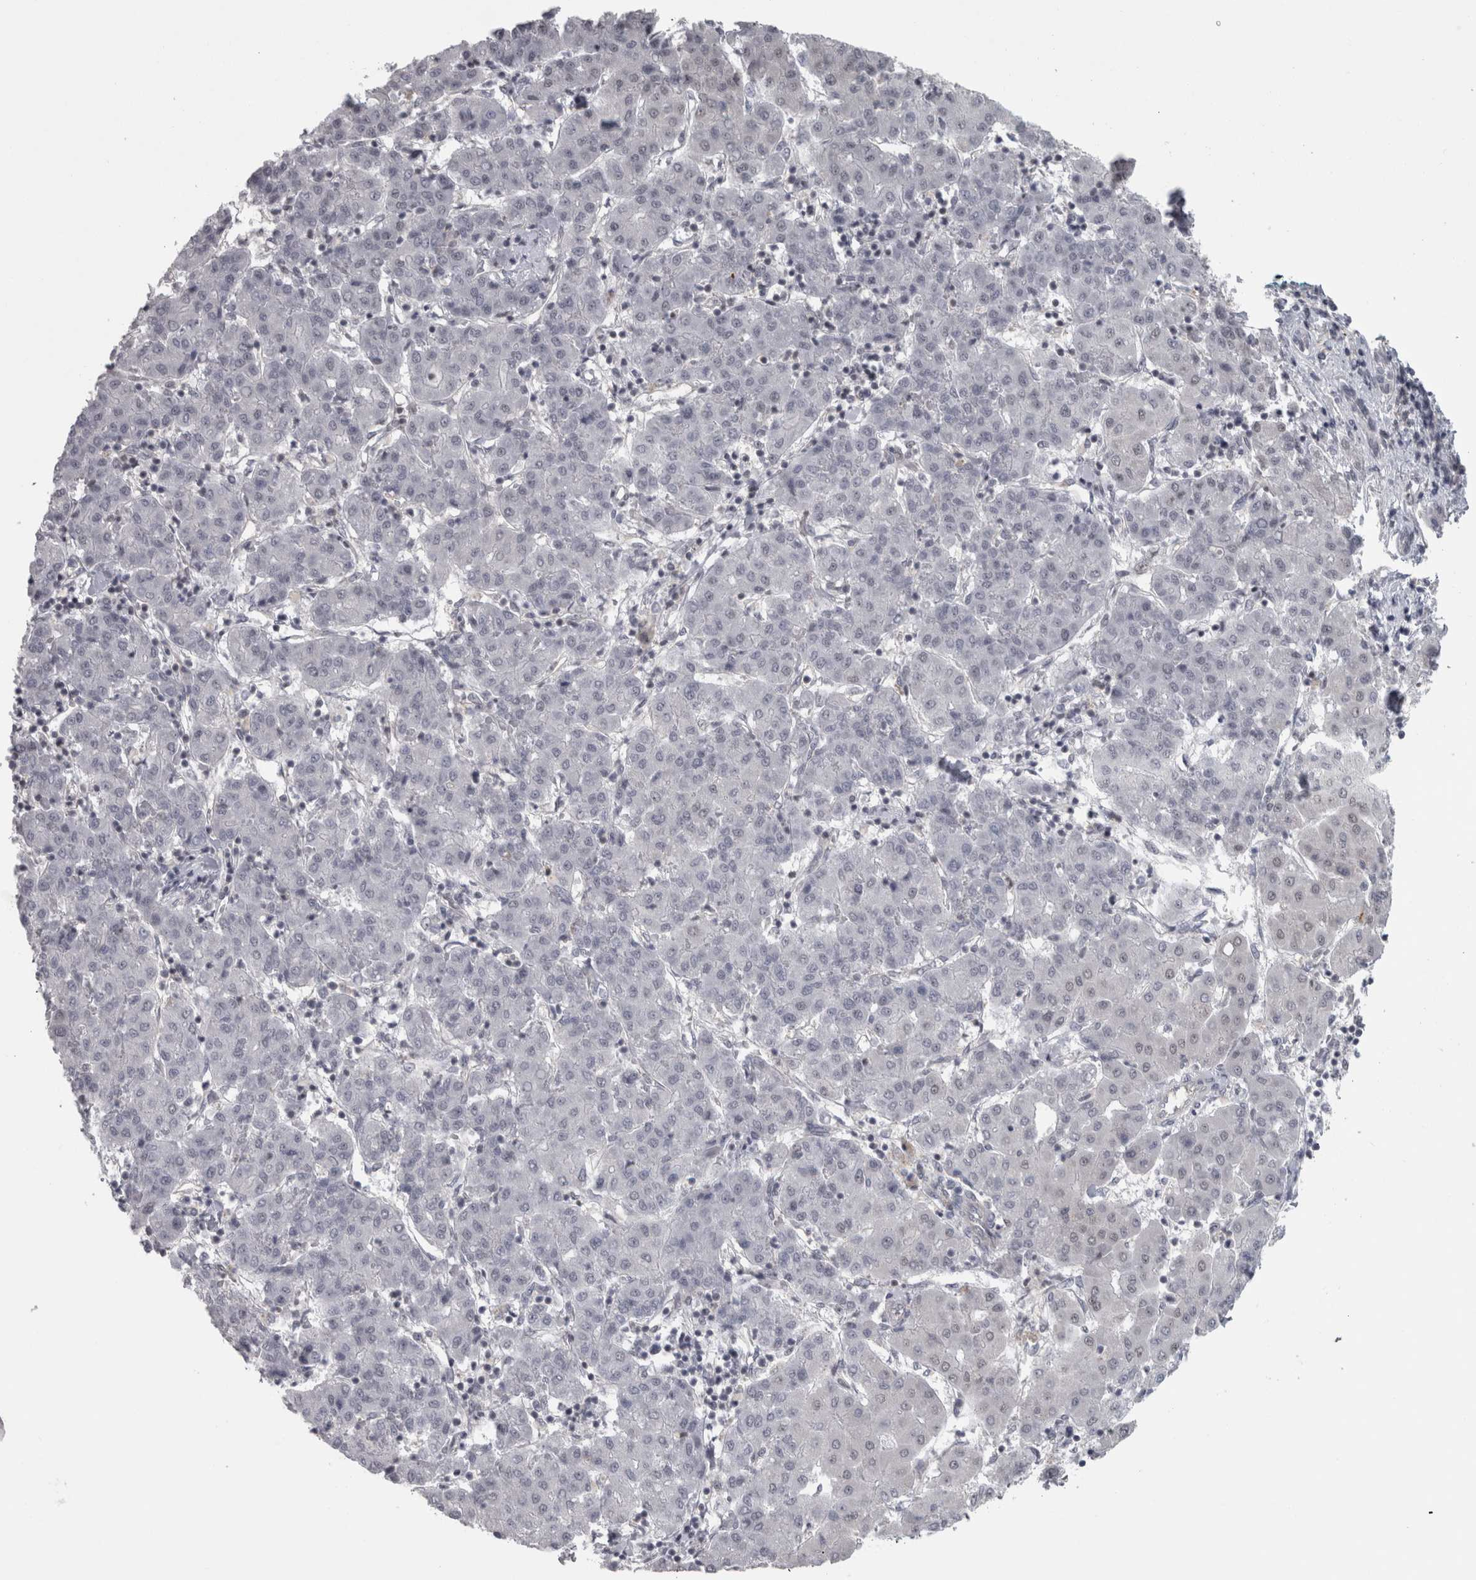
{"staining": {"intensity": "negative", "quantity": "none", "location": "none"}, "tissue": "liver cancer", "cell_type": "Tumor cells", "image_type": "cancer", "snomed": [{"axis": "morphology", "description": "Carcinoma, Hepatocellular, NOS"}, {"axis": "topography", "description": "Liver"}], "caption": "Immunohistochemistry (IHC) micrograph of human liver cancer (hepatocellular carcinoma) stained for a protein (brown), which shows no staining in tumor cells. The staining is performed using DAB brown chromogen with nuclei counter-stained in using hematoxylin.", "gene": "PPP1R12B", "patient": {"sex": "male", "age": 65}}